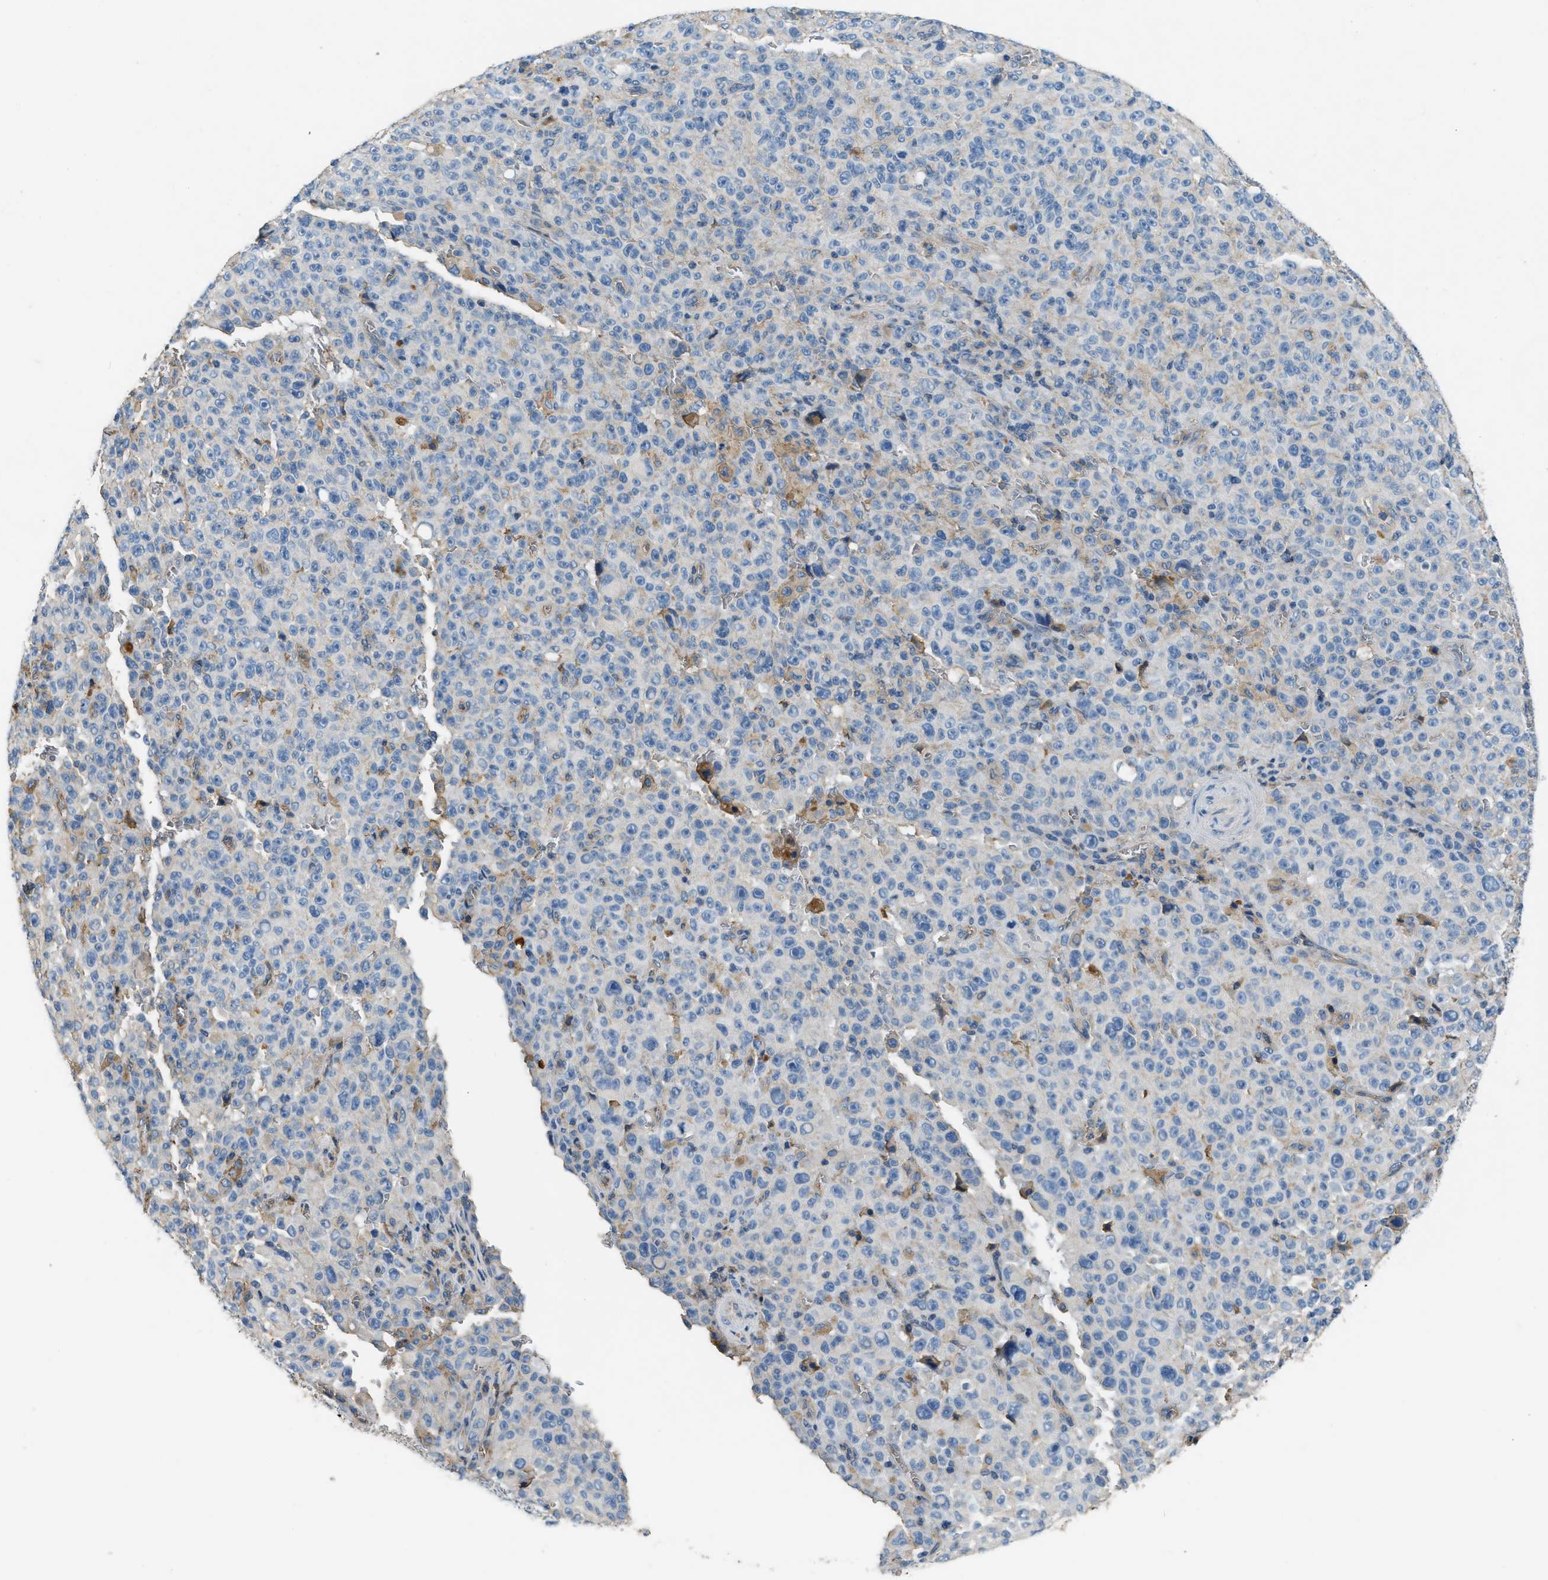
{"staining": {"intensity": "negative", "quantity": "none", "location": "none"}, "tissue": "melanoma", "cell_type": "Tumor cells", "image_type": "cancer", "snomed": [{"axis": "morphology", "description": "Malignant melanoma, NOS"}, {"axis": "topography", "description": "Skin"}], "caption": "Malignant melanoma was stained to show a protein in brown. There is no significant staining in tumor cells. The staining was performed using DAB (3,3'-diaminobenzidine) to visualize the protein expression in brown, while the nuclei were stained in blue with hematoxylin (Magnification: 20x).", "gene": "STC1", "patient": {"sex": "female", "age": 82}}